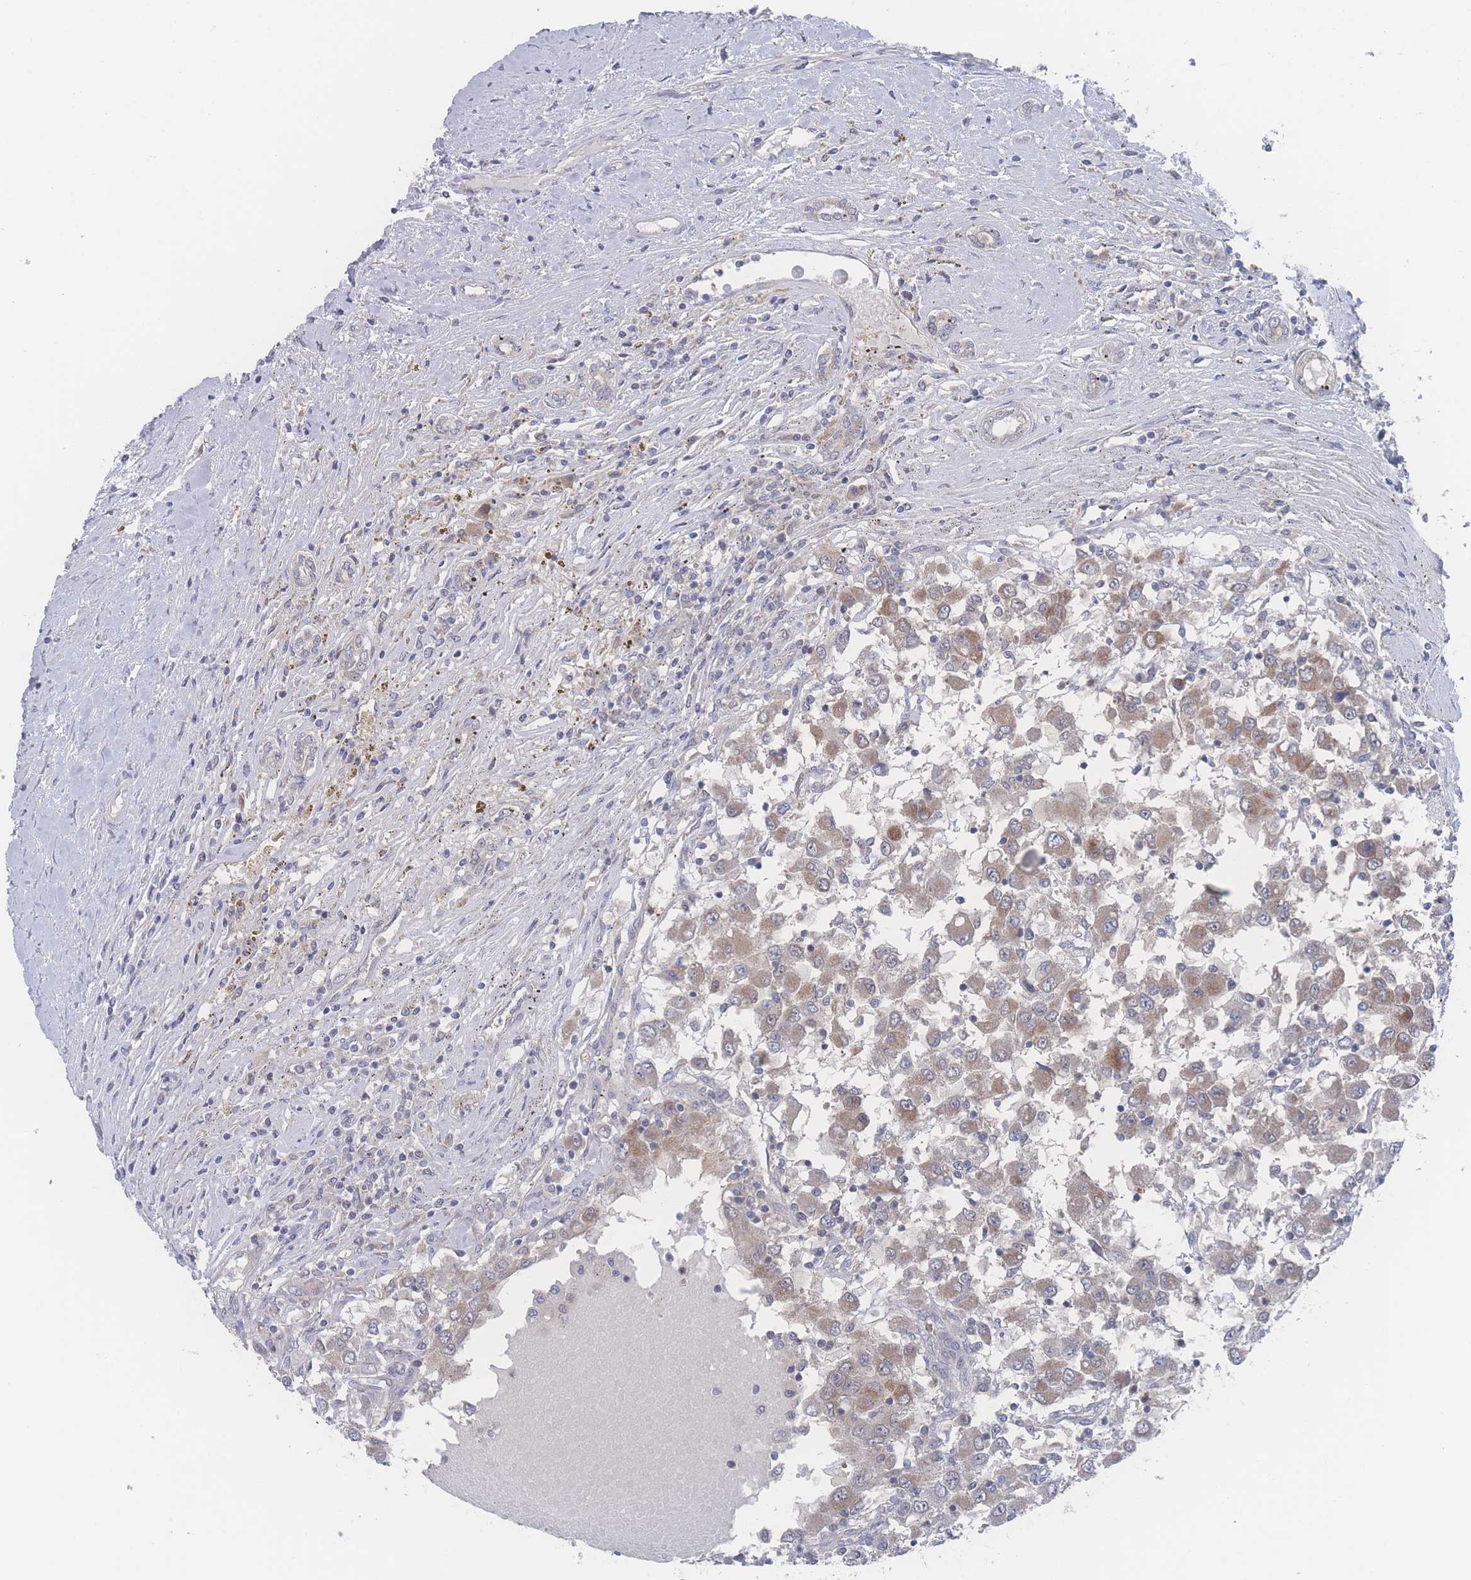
{"staining": {"intensity": "moderate", "quantity": ">75%", "location": "cytoplasmic/membranous"}, "tissue": "renal cancer", "cell_type": "Tumor cells", "image_type": "cancer", "snomed": [{"axis": "morphology", "description": "Adenocarcinoma, NOS"}, {"axis": "topography", "description": "Kidney"}], "caption": "Protein staining of renal cancer (adenocarcinoma) tissue exhibits moderate cytoplasmic/membranous positivity in about >75% of tumor cells. (DAB (3,3'-diaminobenzidine) IHC, brown staining for protein, blue staining for nuclei).", "gene": "NBEAL1", "patient": {"sex": "female", "age": 67}}